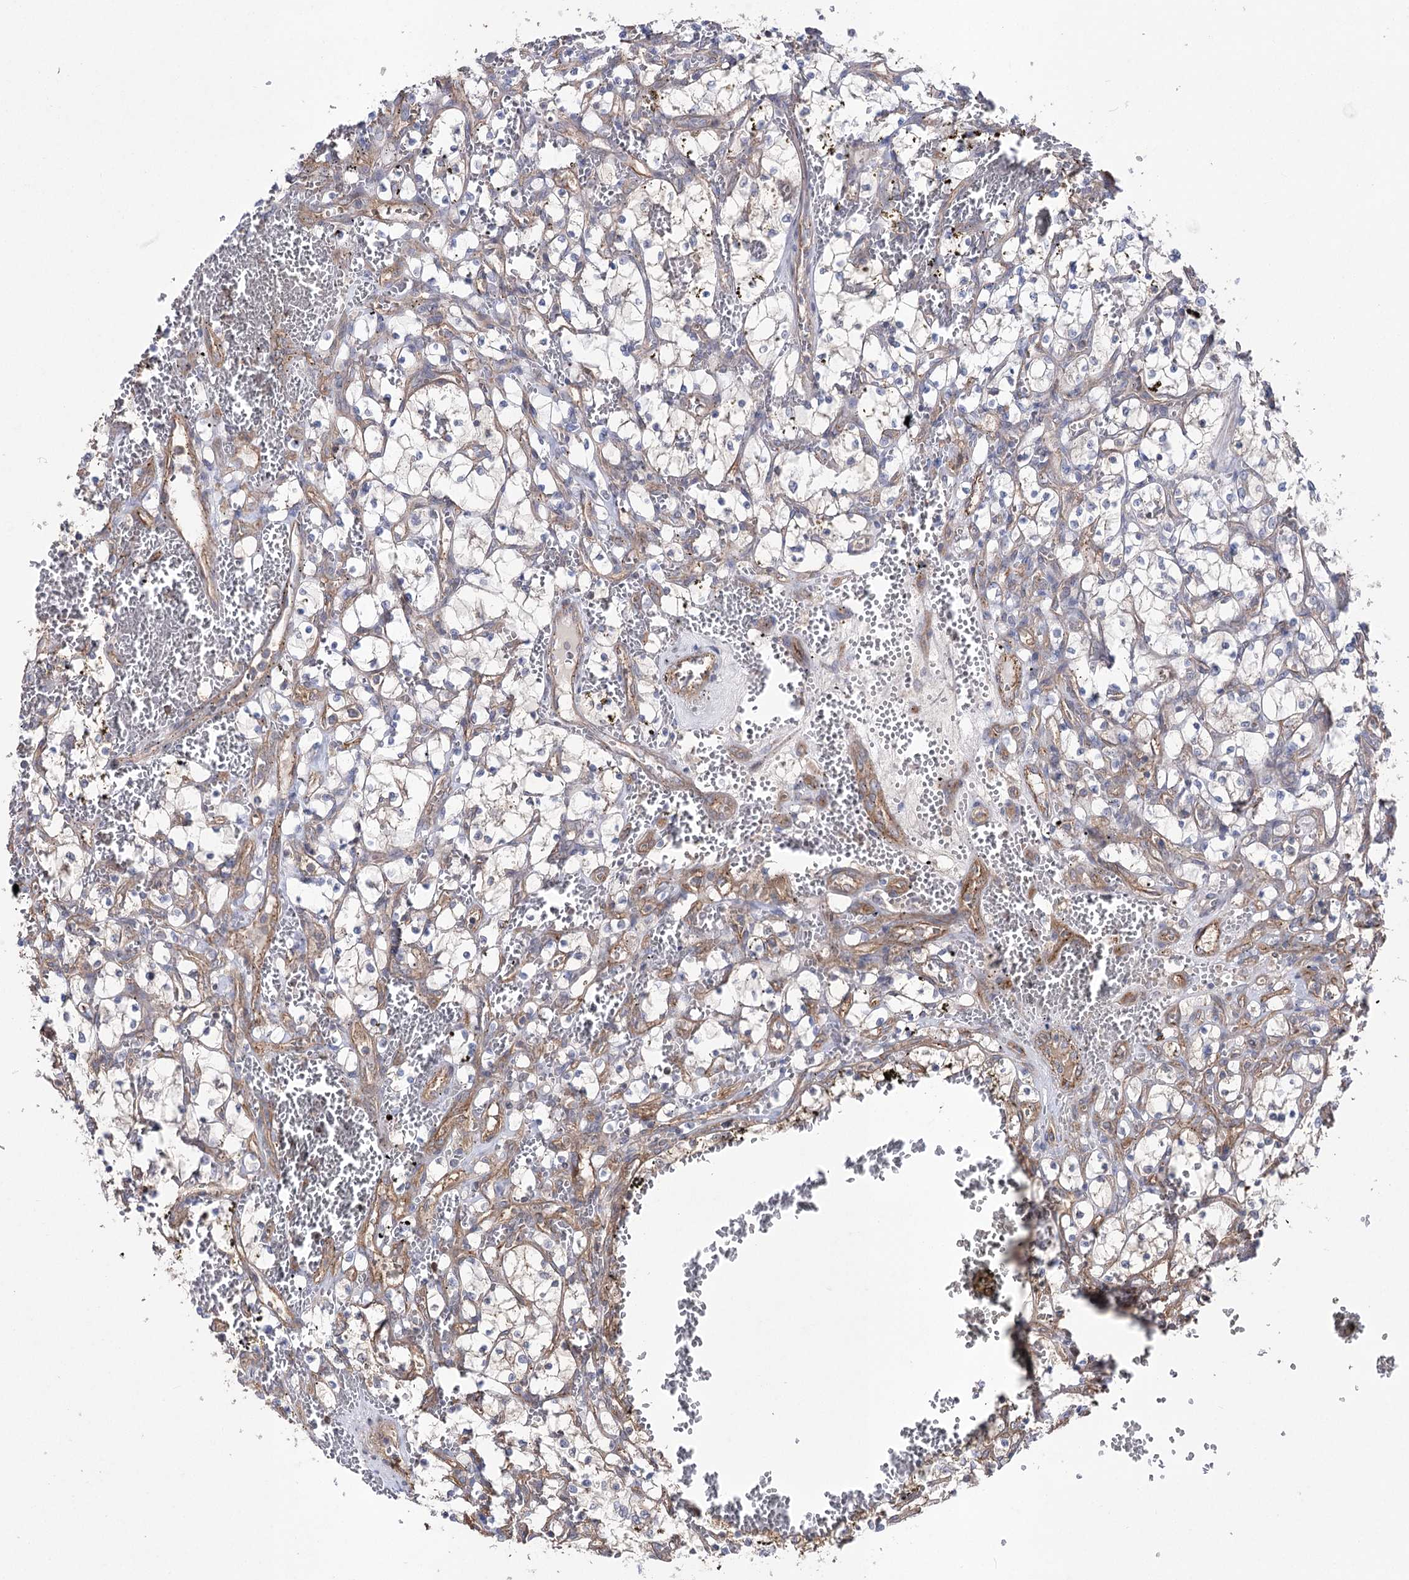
{"staining": {"intensity": "weak", "quantity": ">75%", "location": "cytoplasmic/membranous"}, "tissue": "renal cancer", "cell_type": "Tumor cells", "image_type": "cancer", "snomed": [{"axis": "morphology", "description": "Adenocarcinoma, NOS"}, {"axis": "topography", "description": "Kidney"}], "caption": "This is an image of IHC staining of adenocarcinoma (renal), which shows weak expression in the cytoplasmic/membranous of tumor cells.", "gene": "LARS2", "patient": {"sex": "female", "age": 69}}